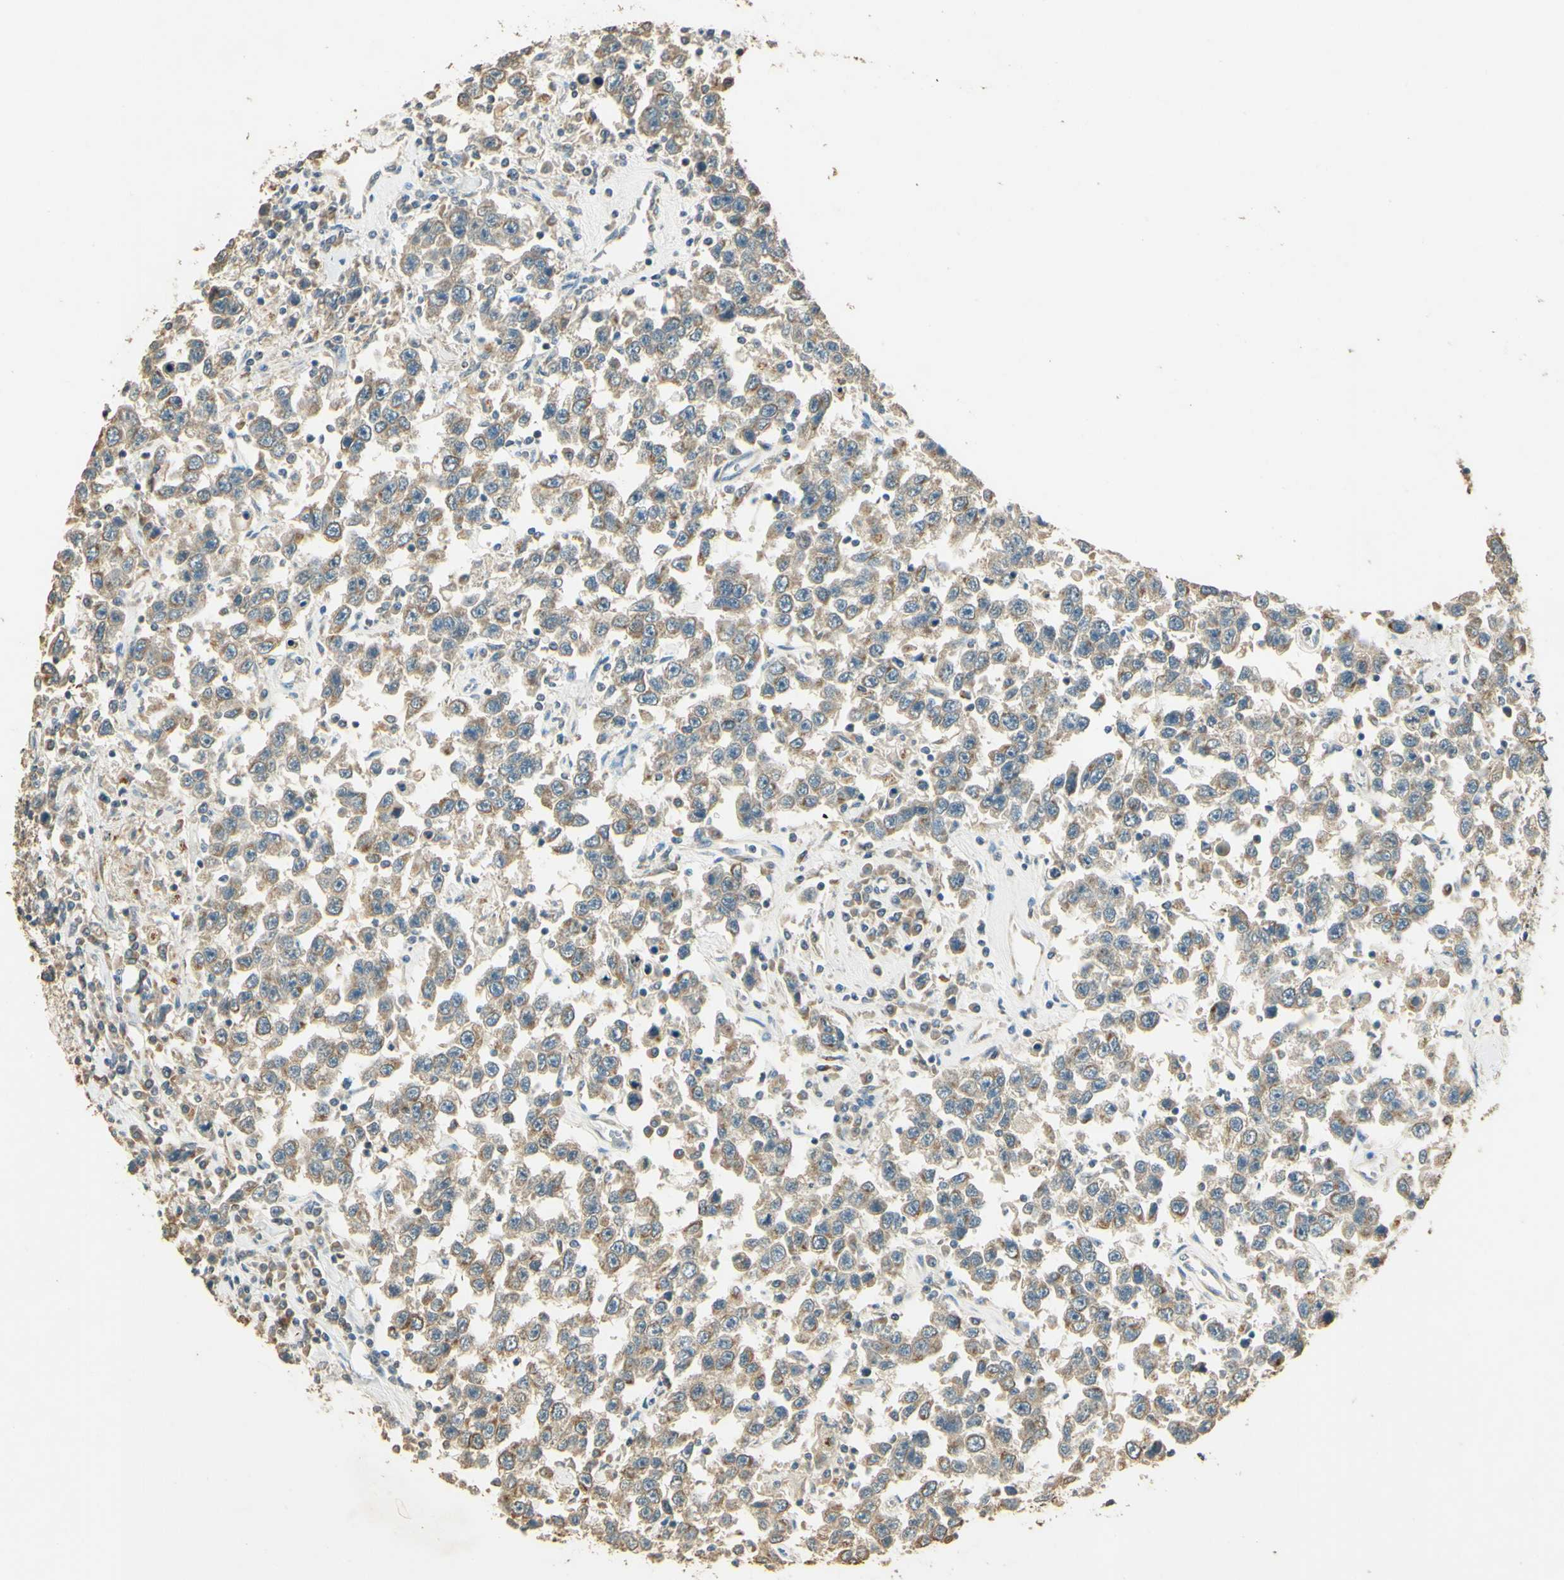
{"staining": {"intensity": "moderate", "quantity": "25%-75%", "location": "cytoplasmic/membranous"}, "tissue": "testis cancer", "cell_type": "Tumor cells", "image_type": "cancer", "snomed": [{"axis": "morphology", "description": "Seminoma, NOS"}, {"axis": "topography", "description": "Testis"}], "caption": "Human testis cancer (seminoma) stained with a protein marker shows moderate staining in tumor cells.", "gene": "UXS1", "patient": {"sex": "male", "age": 41}}